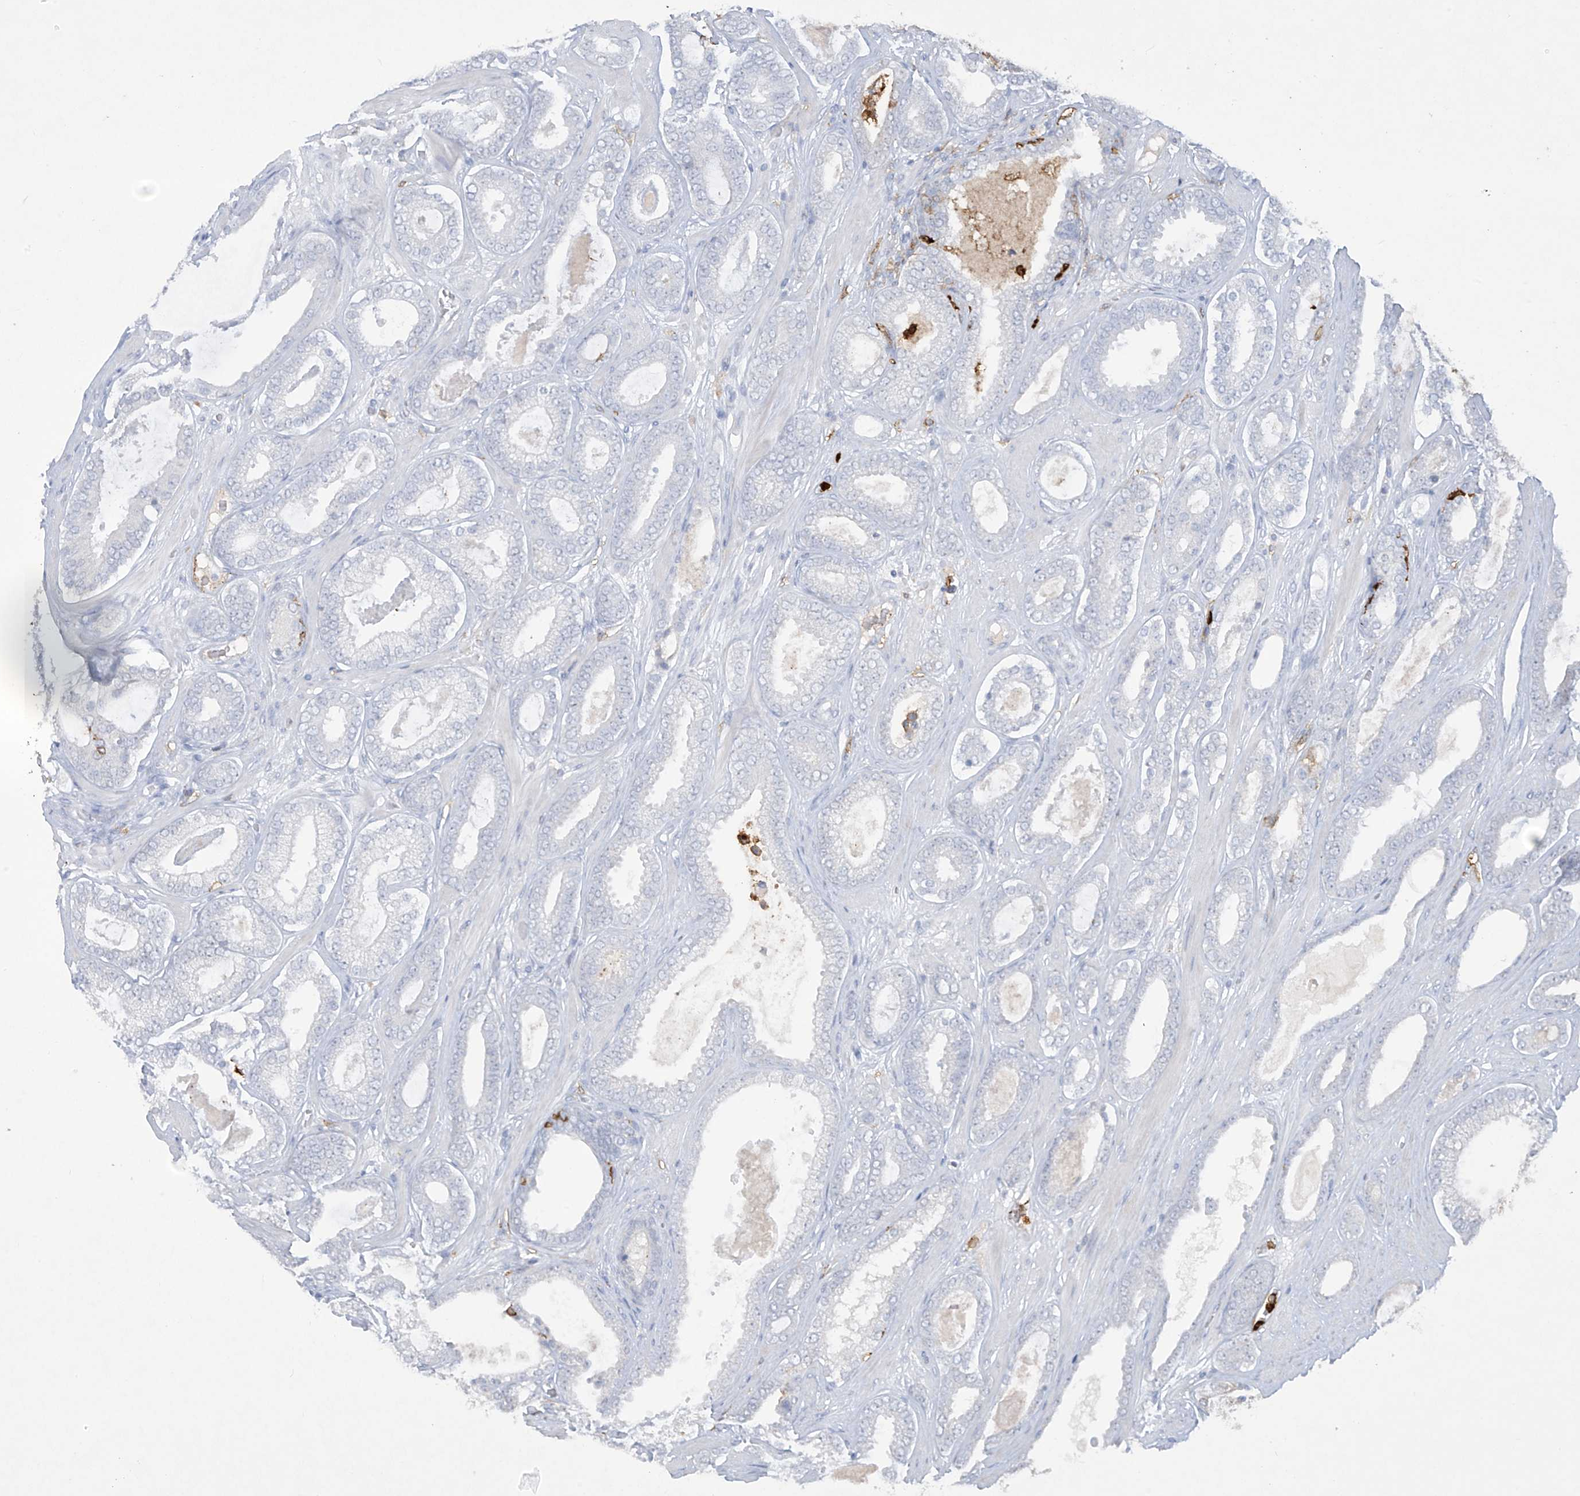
{"staining": {"intensity": "negative", "quantity": "none", "location": "none"}, "tissue": "prostate cancer", "cell_type": "Tumor cells", "image_type": "cancer", "snomed": [{"axis": "morphology", "description": "Adenocarcinoma, High grade"}, {"axis": "topography", "description": "Prostate"}], "caption": "DAB immunohistochemical staining of human prostate cancer (adenocarcinoma (high-grade)) demonstrates no significant expression in tumor cells.", "gene": "FCGR3A", "patient": {"sex": "male", "age": 60}}